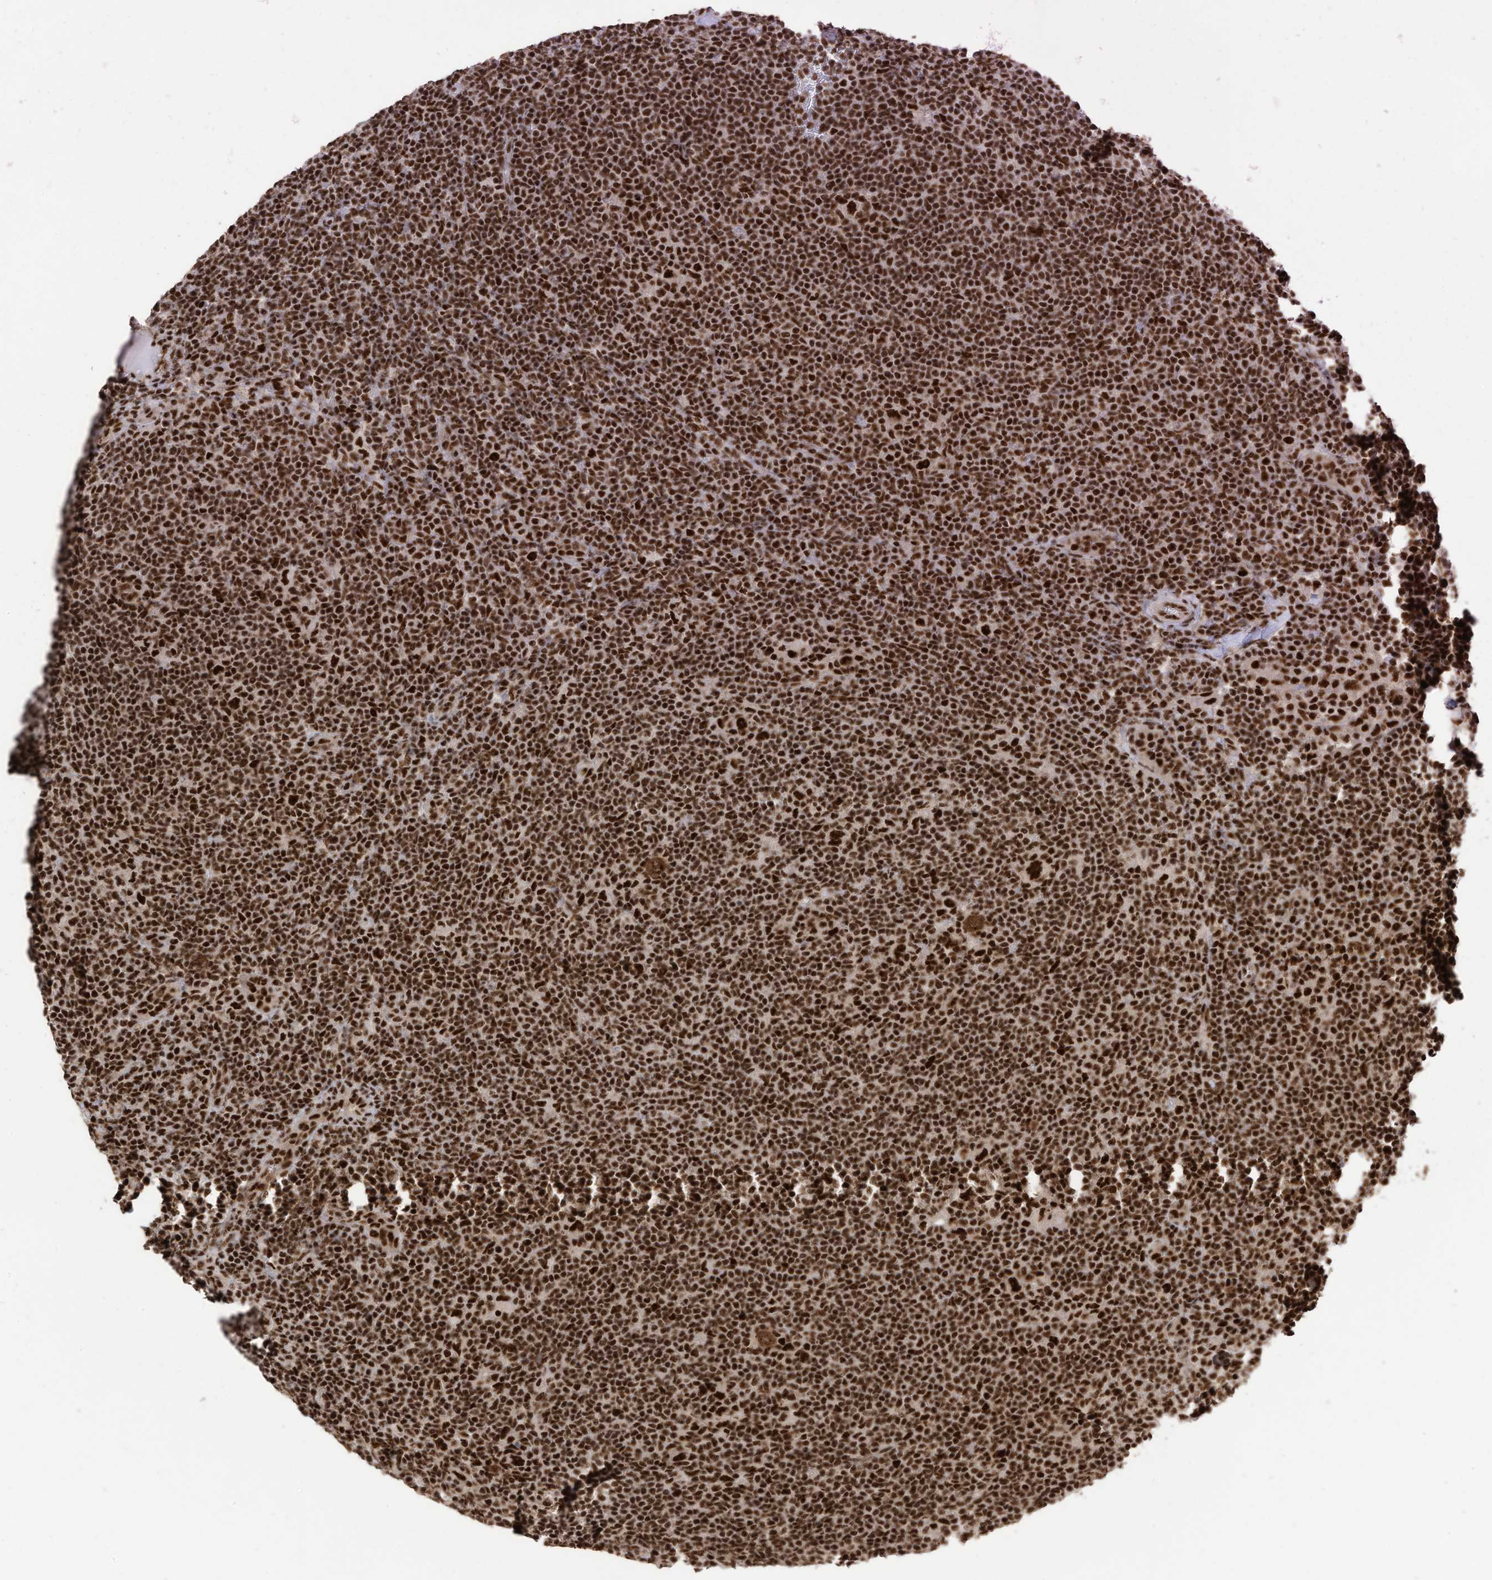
{"staining": {"intensity": "strong", "quantity": ">75%", "location": "nuclear"}, "tissue": "lymphoma", "cell_type": "Tumor cells", "image_type": "cancer", "snomed": [{"axis": "morphology", "description": "Hodgkin's disease, NOS"}, {"axis": "topography", "description": "Lymph node"}], "caption": "A micrograph of Hodgkin's disease stained for a protein demonstrates strong nuclear brown staining in tumor cells. (Brightfield microscopy of DAB IHC at high magnification).", "gene": "SF3A3", "patient": {"sex": "female", "age": 57}}